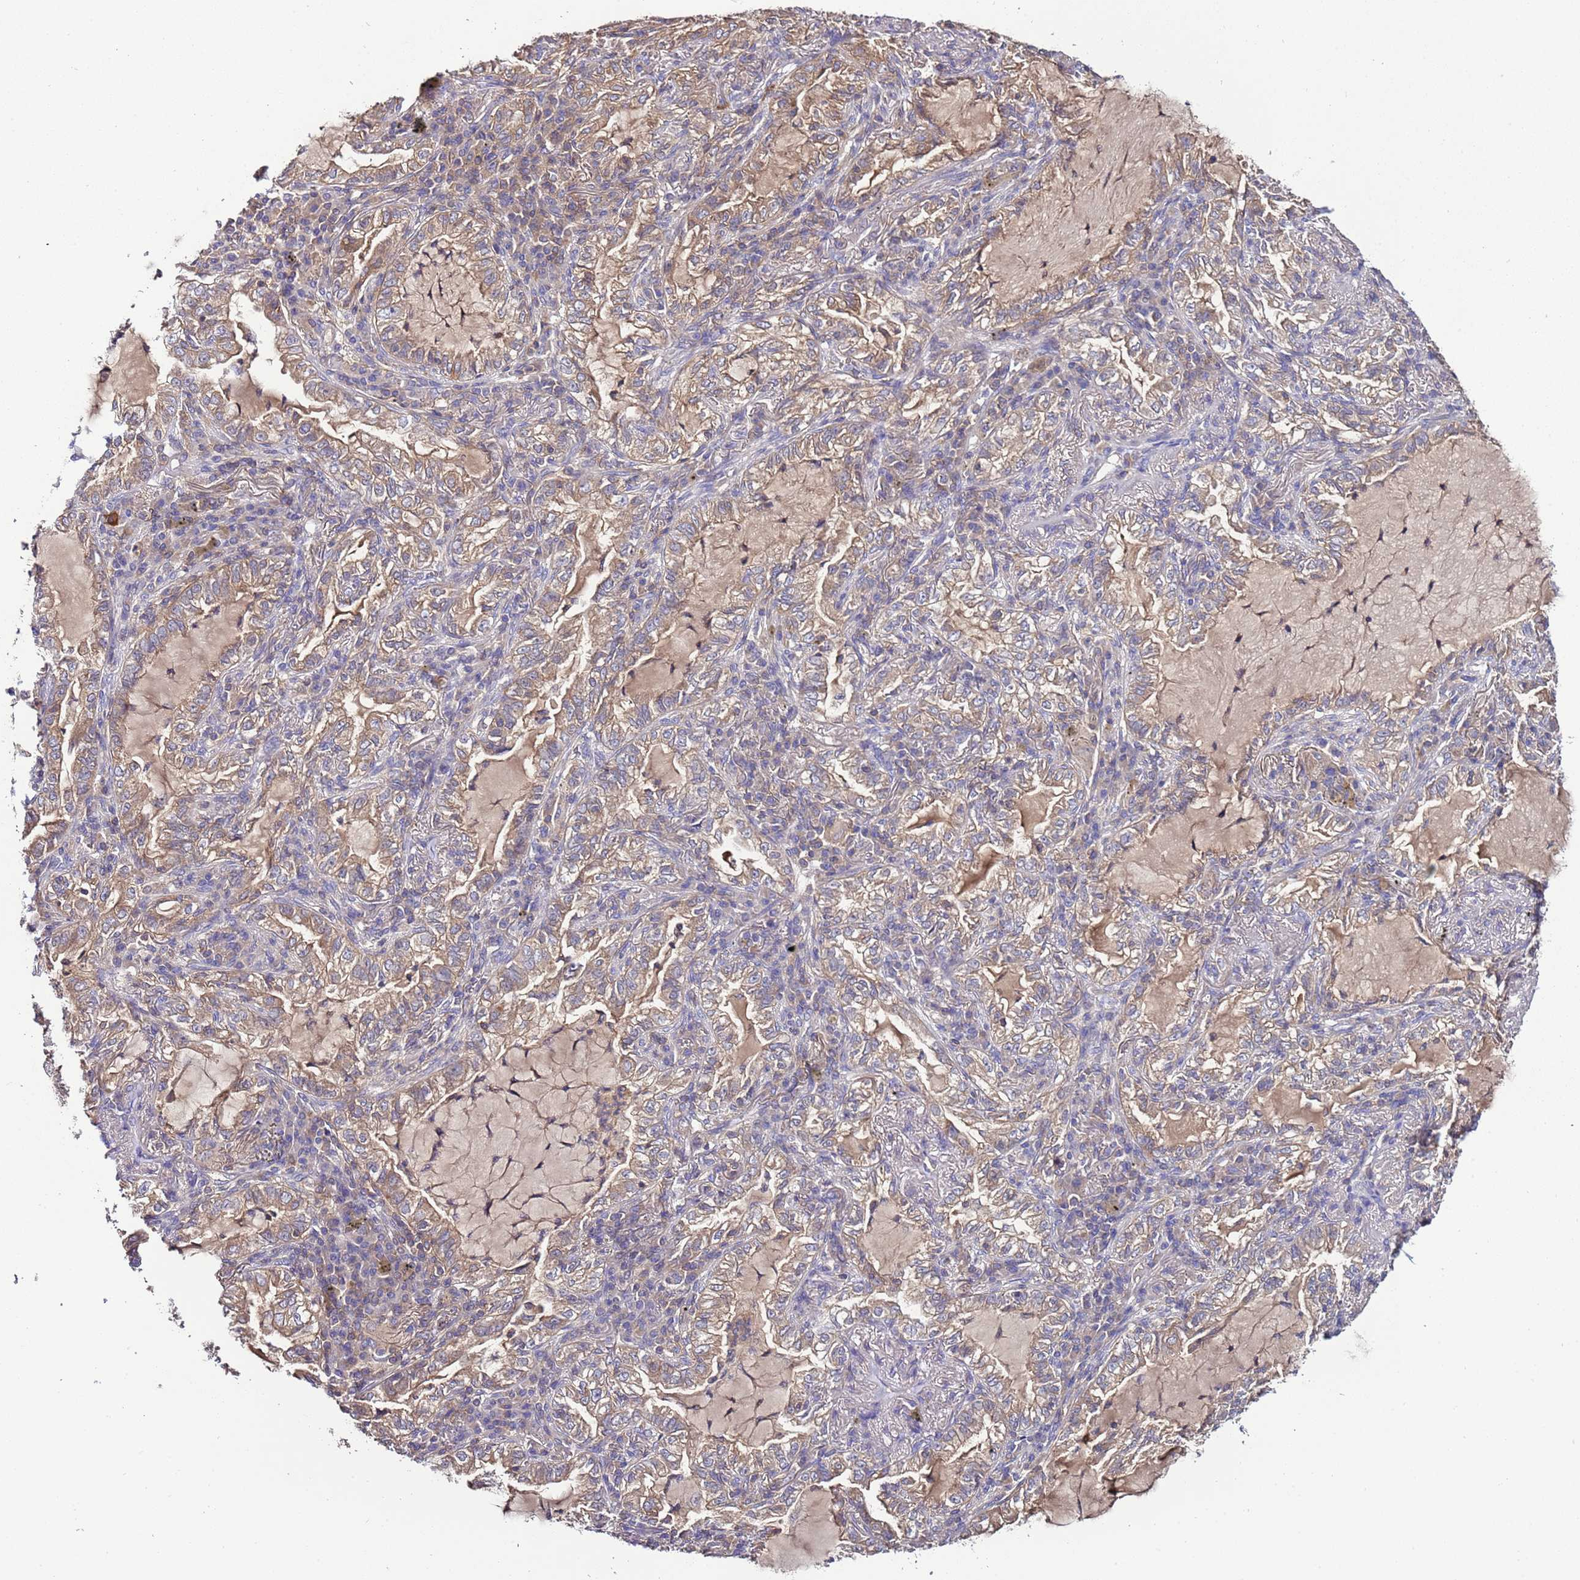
{"staining": {"intensity": "weak", "quantity": "25%-75%", "location": "cytoplasmic/membranous"}, "tissue": "lung cancer", "cell_type": "Tumor cells", "image_type": "cancer", "snomed": [{"axis": "morphology", "description": "Adenocarcinoma, NOS"}, {"axis": "topography", "description": "Lung"}], "caption": "A low amount of weak cytoplasmic/membranous positivity is seen in about 25%-75% of tumor cells in lung cancer (adenocarcinoma) tissue.", "gene": "IGIP", "patient": {"sex": "female", "age": 73}}